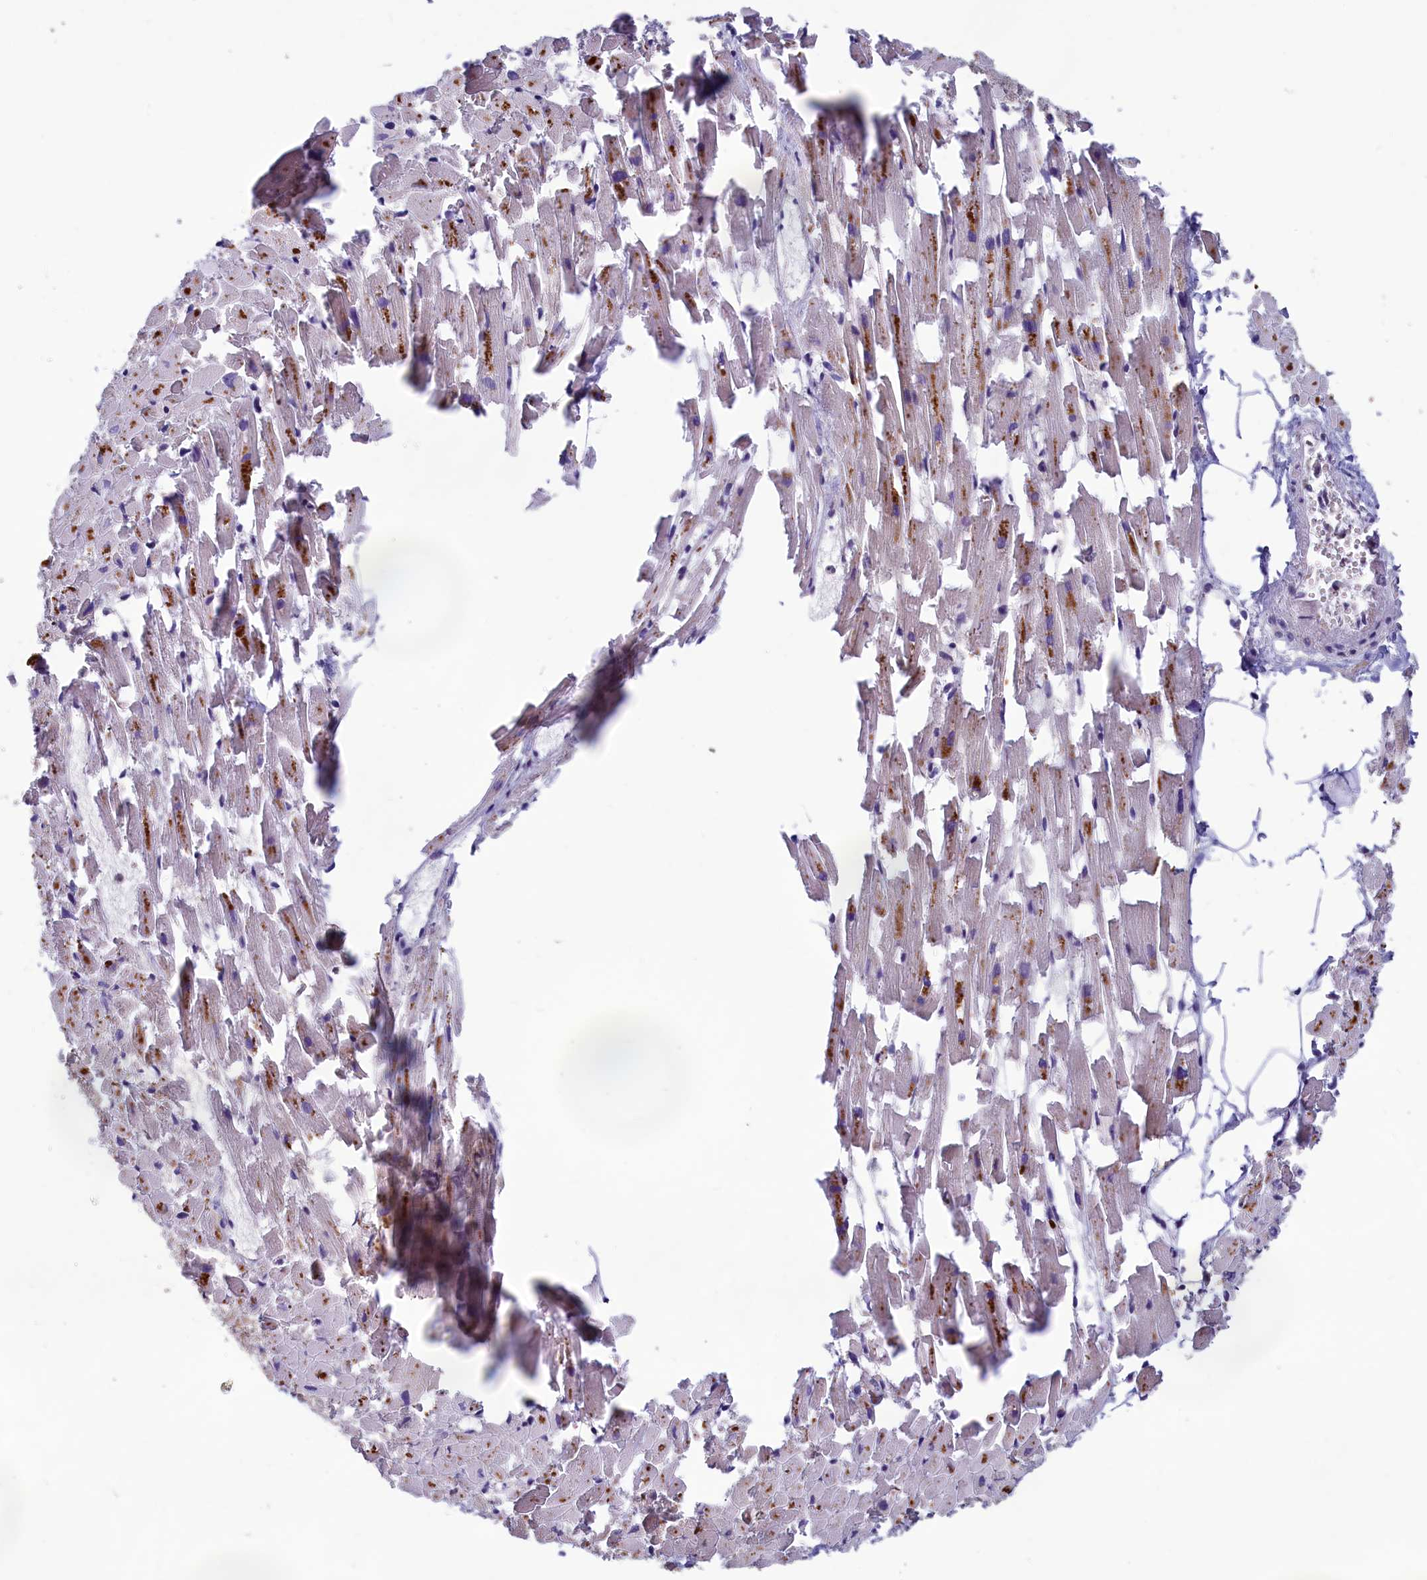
{"staining": {"intensity": "weak", "quantity": ">75%", "location": "cytoplasmic/membranous"}, "tissue": "heart muscle", "cell_type": "Cardiomyocytes", "image_type": "normal", "snomed": [{"axis": "morphology", "description": "Normal tissue, NOS"}, {"axis": "topography", "description": "Heart"}], "caption": "Brown immunohistochemical staining in unremarkable heart muscle displays weak cytoplasmic/membranous expression in about >75% of cardiomyocytes.", "gene": "HECA", "patient": {"sex": "female", "age": 64}}